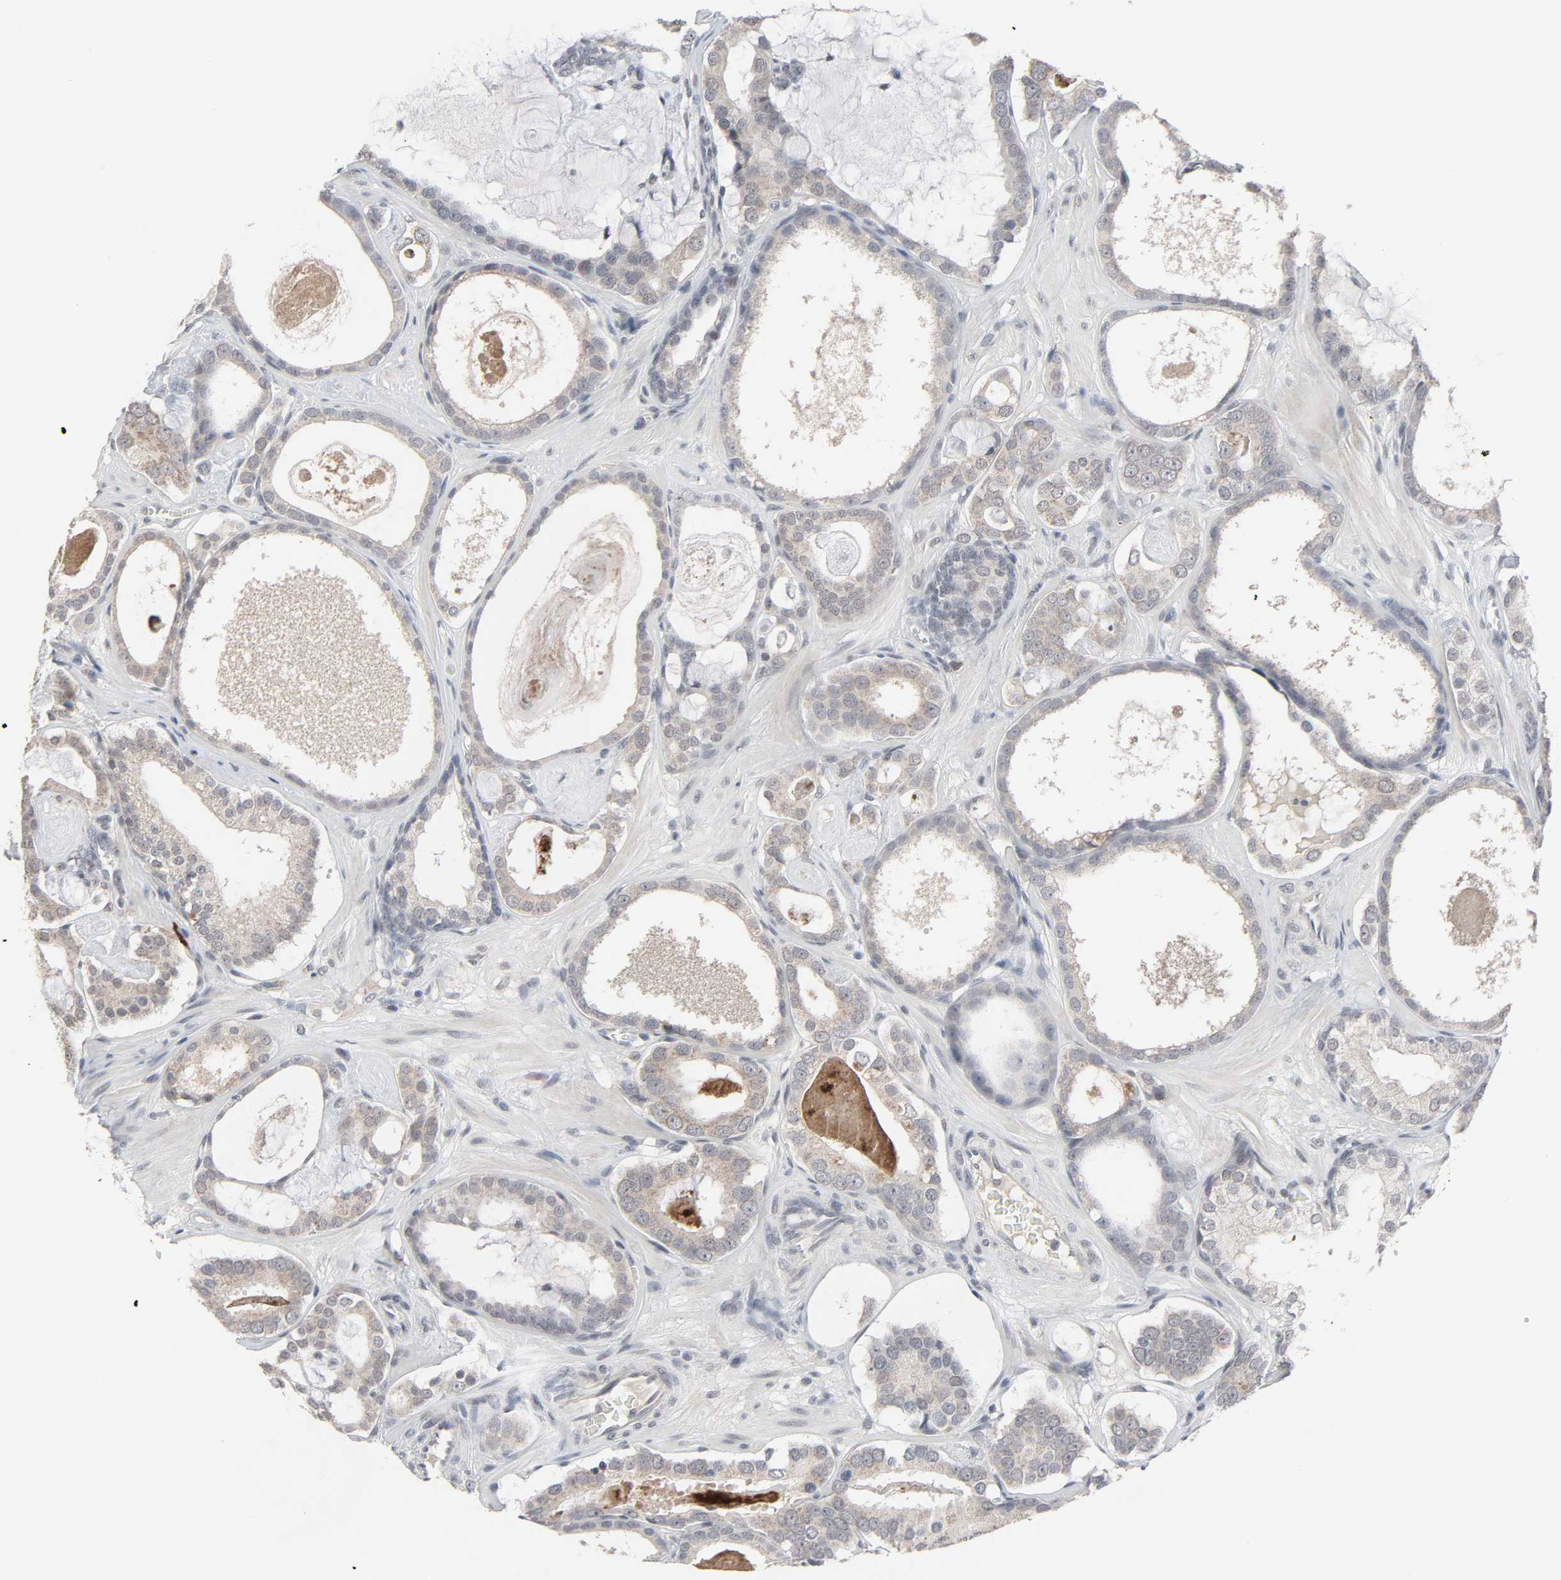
{"staining": {"intensity": "weak", "quantity": "25%-75%", "location": "cytoplasmic/membranous"}, "tissue": "prostate cancer", "cell_type": "Tumor cells", "image_type": "cancer", "snomed": [{"axis": "morphology", "description": "Adenocarcinoma, Low grade"}, {"axis": "topography", "description": "Prostate"}], "caption": "IHC of prostate cancer displays low levels of weak cytoplasmic/membranous staining in approximately 25%-75% of tumor cells. (DAB IHC, brown staining for protein, blue staining for nuclei).", "gene": "MT3", "patient": {"sex": "male", "age": 57}}